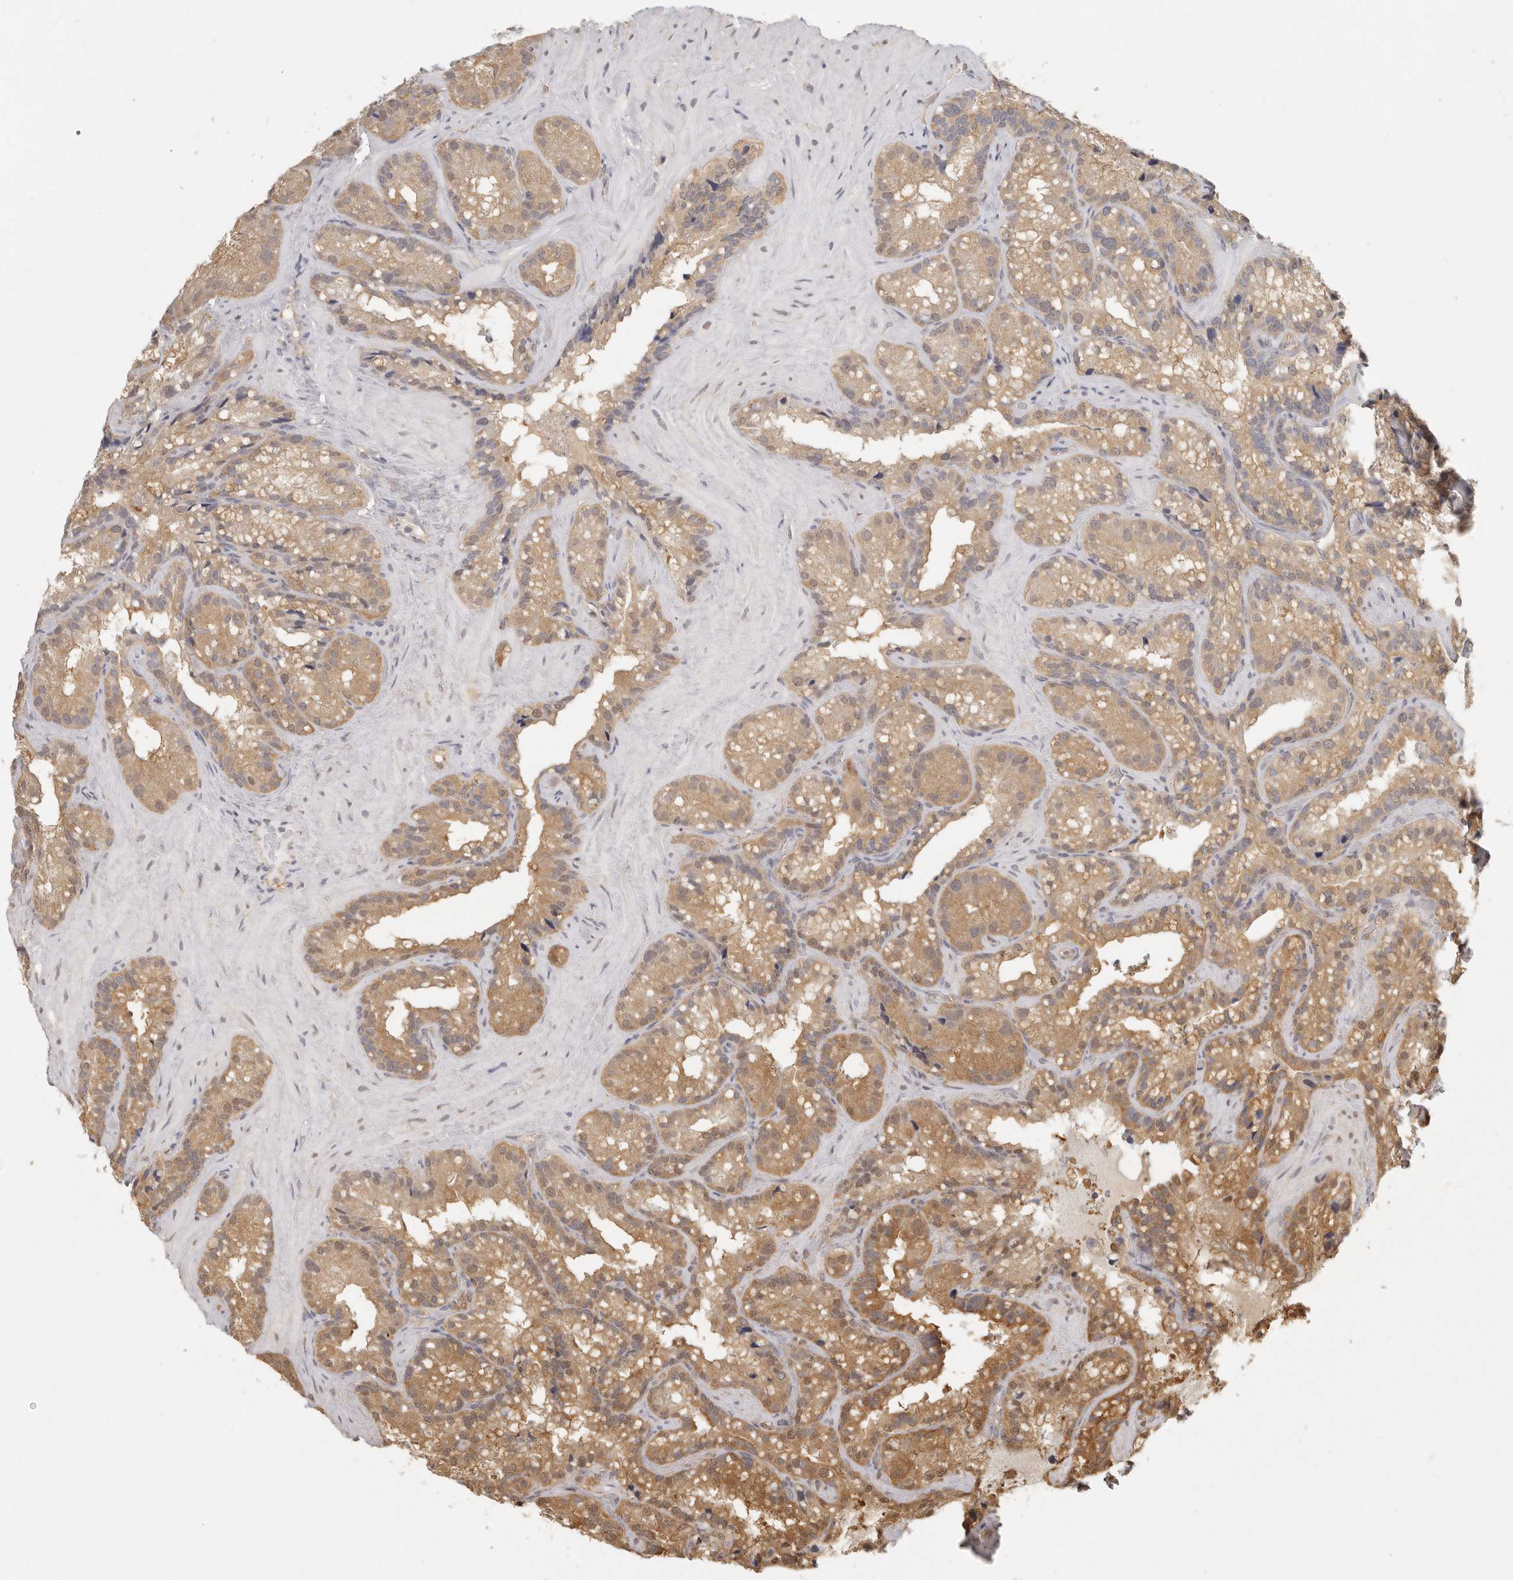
{"staining": {"intensity": "moderate", "quantity": ">75%", "location": "cytoplasmic/membranous,nuclear"}, "tissue": "seminal vesicle", "cell_type": "Glandular cells", "image_type": "normal", "snomed": [{"axis": "morphology", "description": "Normal tissue, NOS"}, {"axis": "topography", "description": "Prostate"}, {"axis": "topography", "description": "Seminal veicle"}], "caption": "Brown immunohistochemical staining in benign seminal vesicle reveals moderate cytoplasmic/membranous,nuclear positivity in about >75% of glandular cells.", "gene": "PSMA5", "patient": {"sex": "male", "age": 68}}